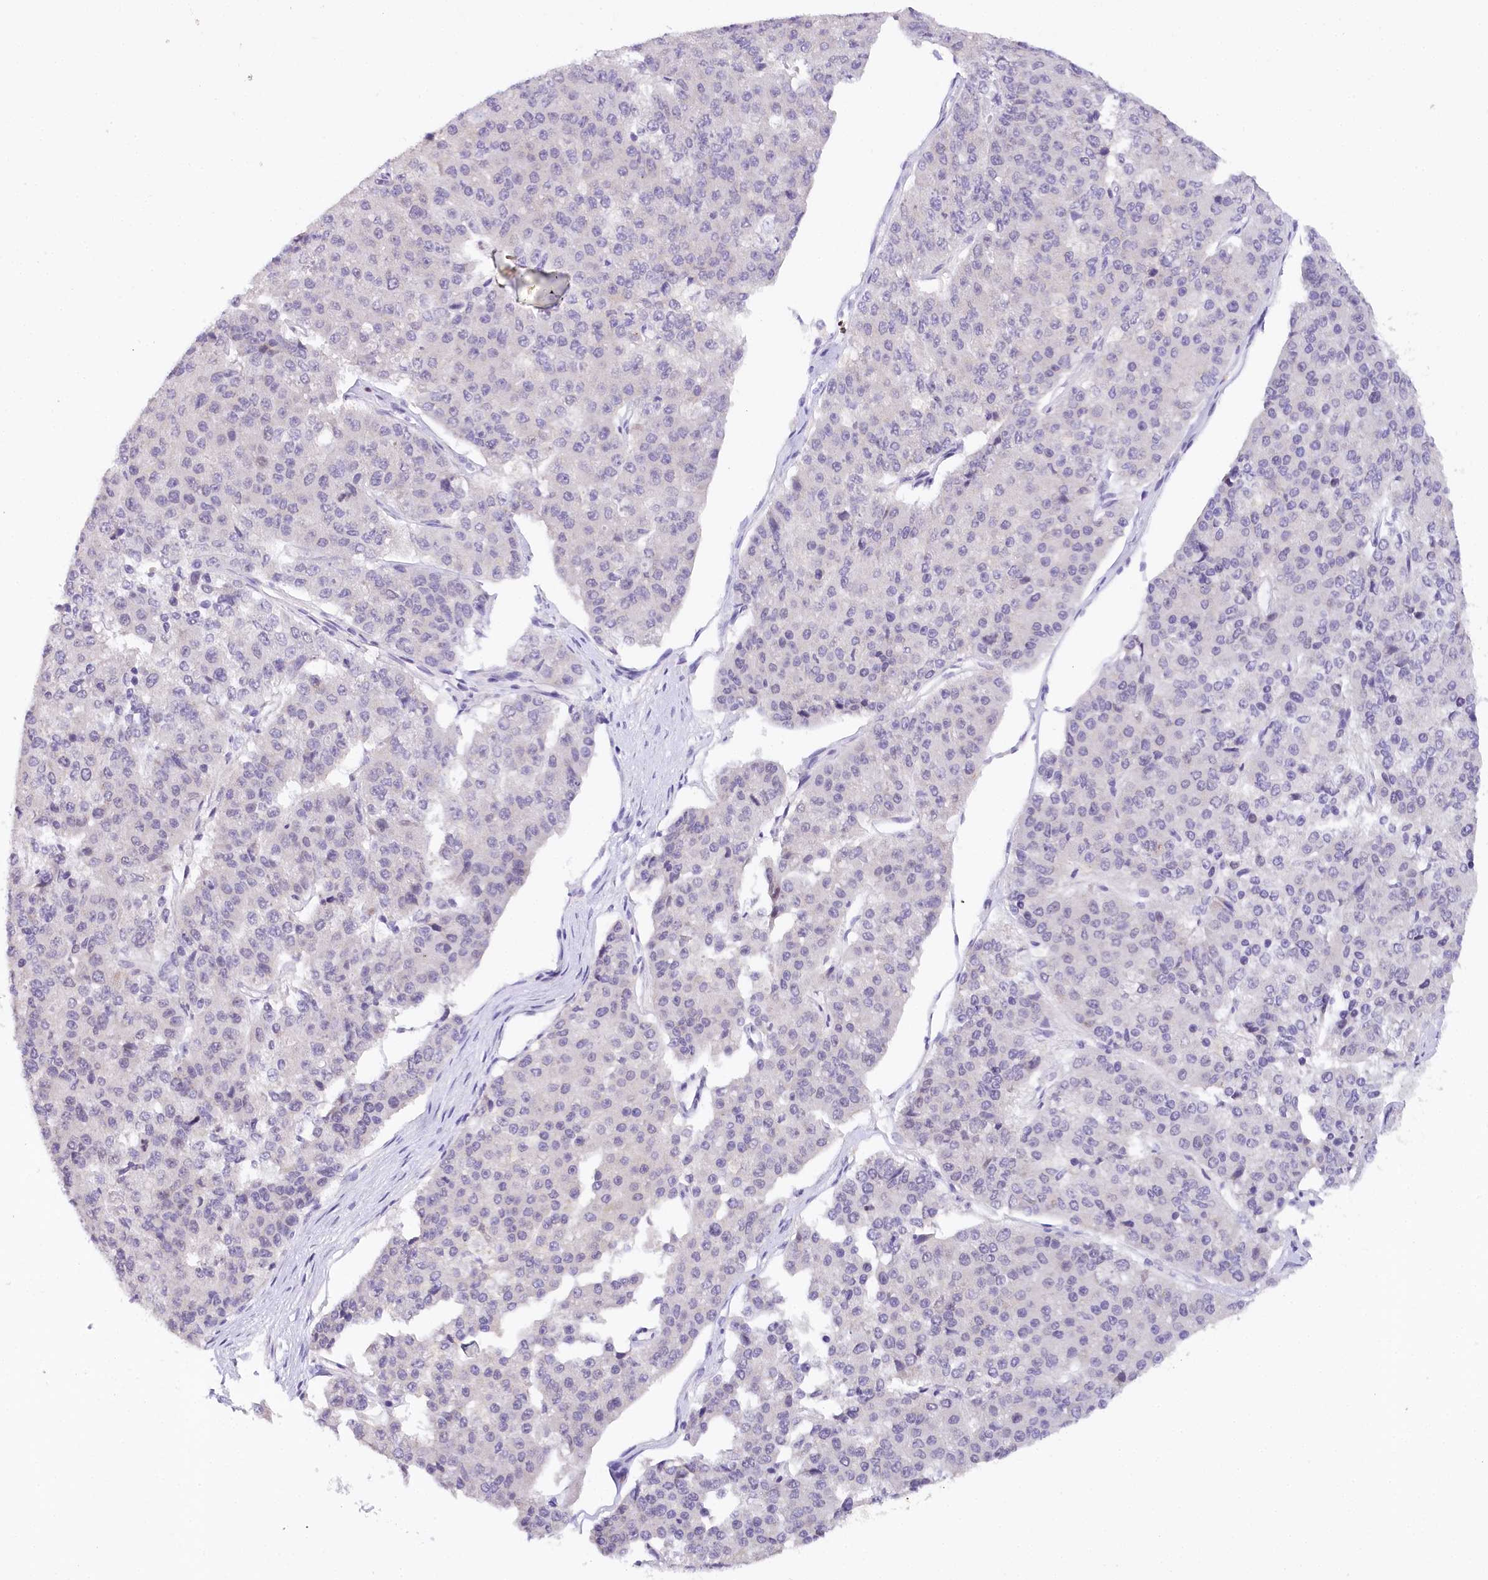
{"staining": {"intensity": "negative", "quantity": "none", "location": "none"}, "tissue": "pancreatic cancer", "cell_type": "Tumor cells", "image_type": "cancer", "snomed": [{"axis": "morphology", "description": "Adenocarcinoma, NOS"}, {"axis": "topography", "description": "Pancreas"}], "caption": "Tumor cells are negative for brown protein staining in pancreatic cancer (adenocarcinoma).", "gene": "TP53", "patient": {"sex": "male", "age": 50}}